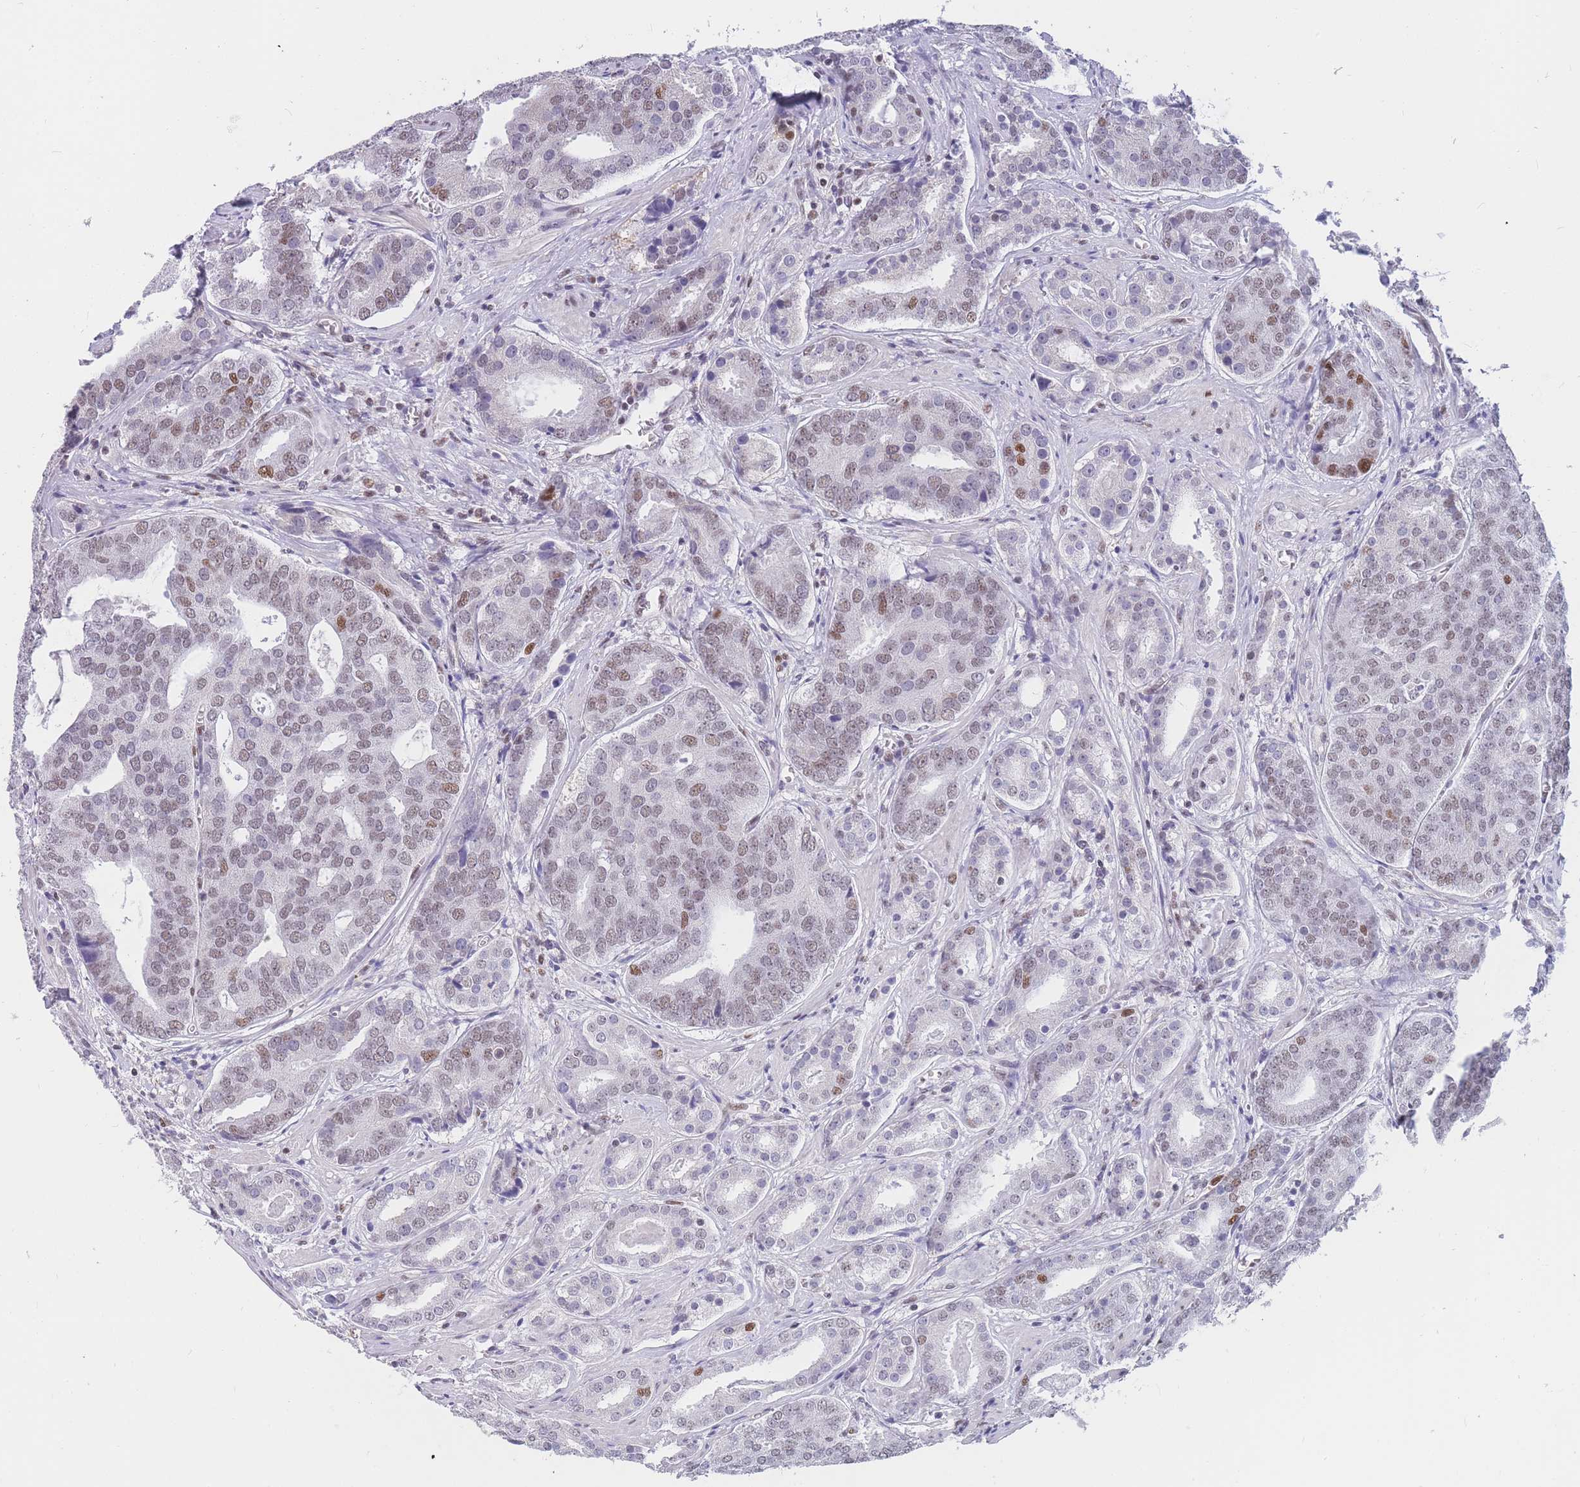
{"staining": {"intensity": "moderate", "quantity": "25%-75%", "location": "nuclear"}, "tissue": "prostate cancer", "cell_type": "Tumor cells", "image_type": "cancer", "snomed": [{"axis": "morphology", "description": "Adenocarcinoma, High grade"}, {"axis": "topography", "description": "Prostate"}], "caption": "Protein staining of prostate adenocarcinoma (high-grade) tissue exhibits moderate nuclear expression in approximately 25%-75% of tumor cells. Using DAB (brown) and hematoxylin (blue) stains, captured at high magnification using brightfield microscopy.", "gene": "NASP", "patient": {"sex": "male", "age": 55}}